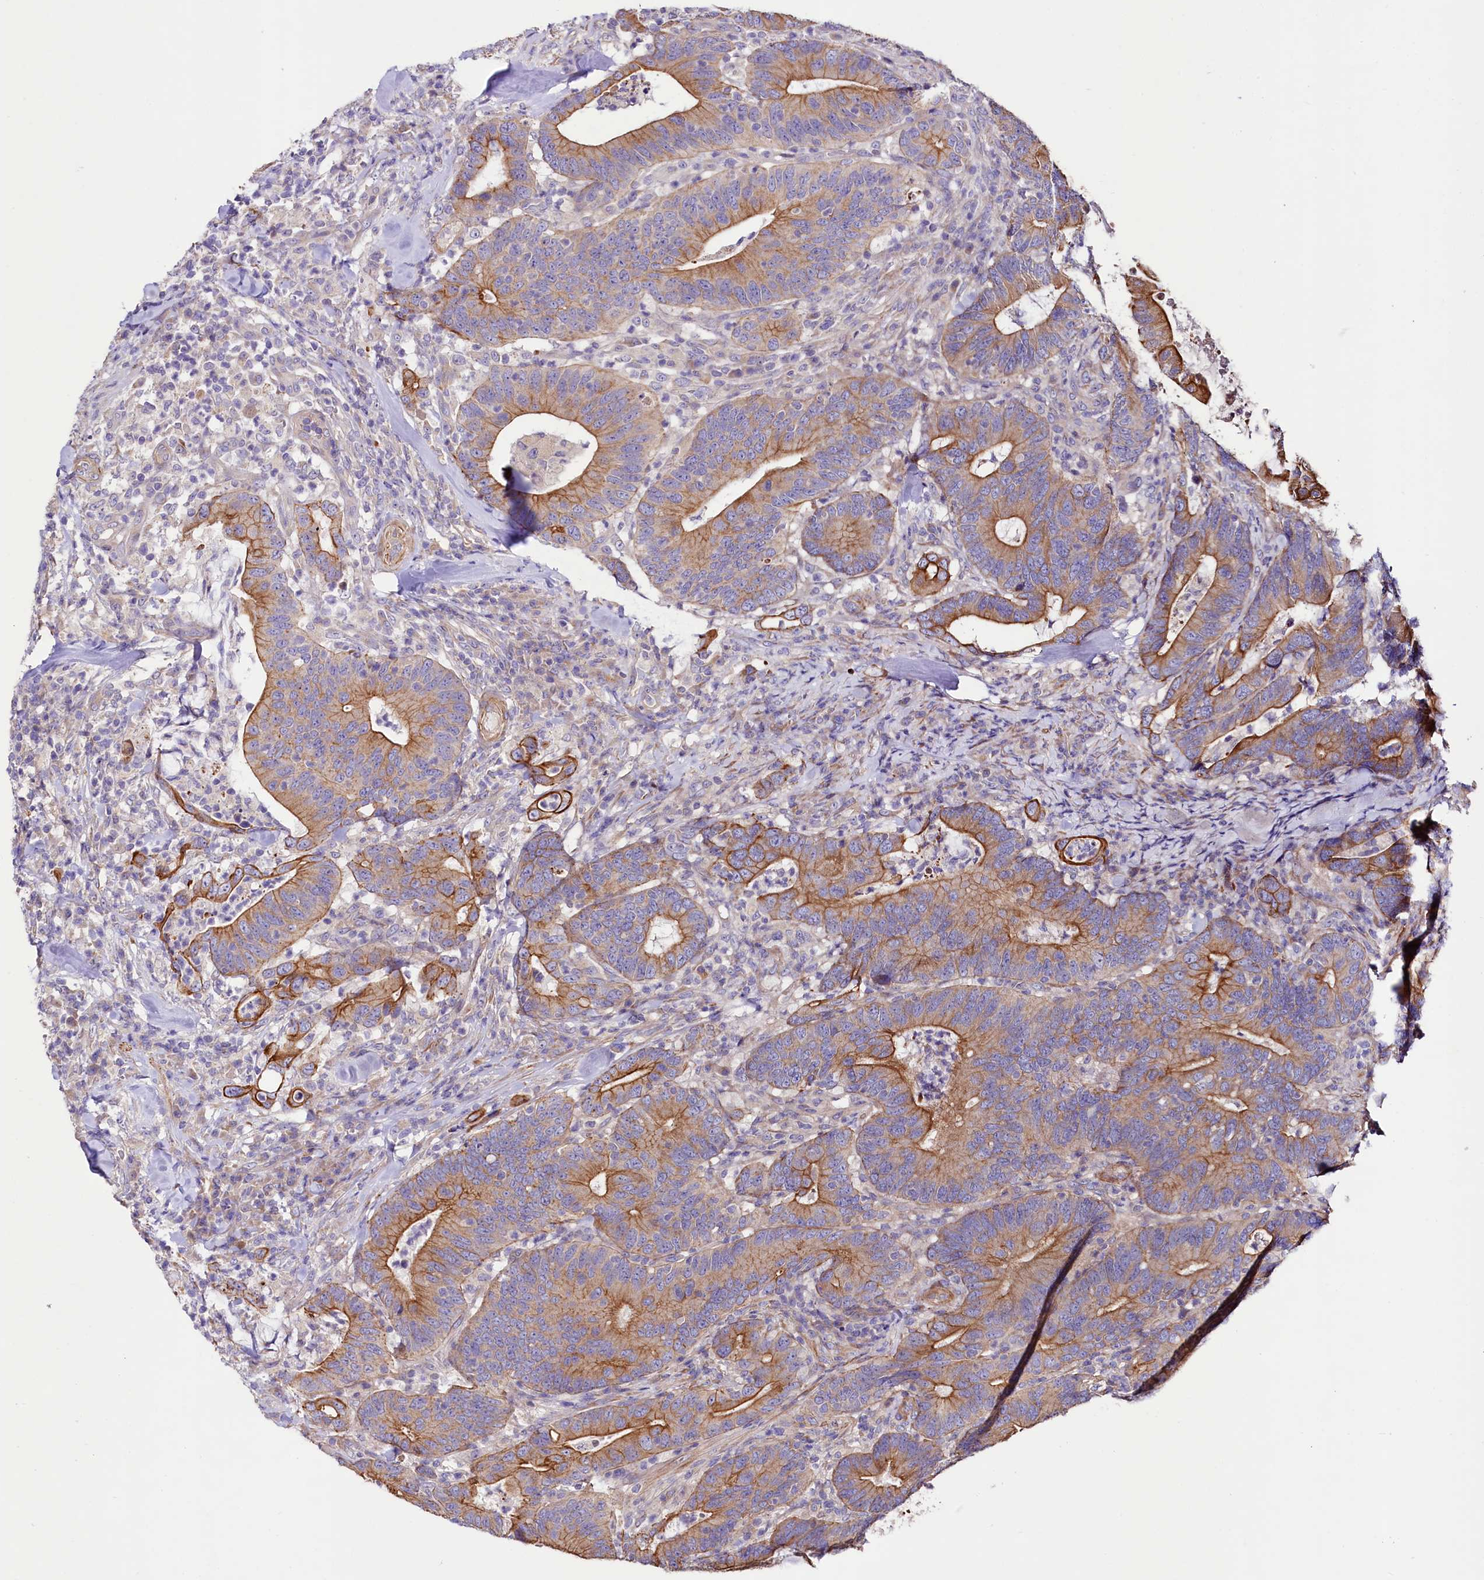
{"staining": {"intensity": "moderate", "quantity": ">75%", "location": "cytoplasmic/membranous"}, "tissue": "colorectal cancer", "cell_type": "Tumor cells", "image_type": "cancer", "snomed": [{"axis": "morphology", "description": "Adenocarcinoma, NOS"}, {"axis": "topography", "description": "Colon"}], "caption": "A brown stain shows moderate cytoplasmic/membranous positivity of a protein in colorectal cancer (adenocarcinoma) tumor cells.", "gene": "VPS11", "patient": {"sex": "female", "age": 66}}